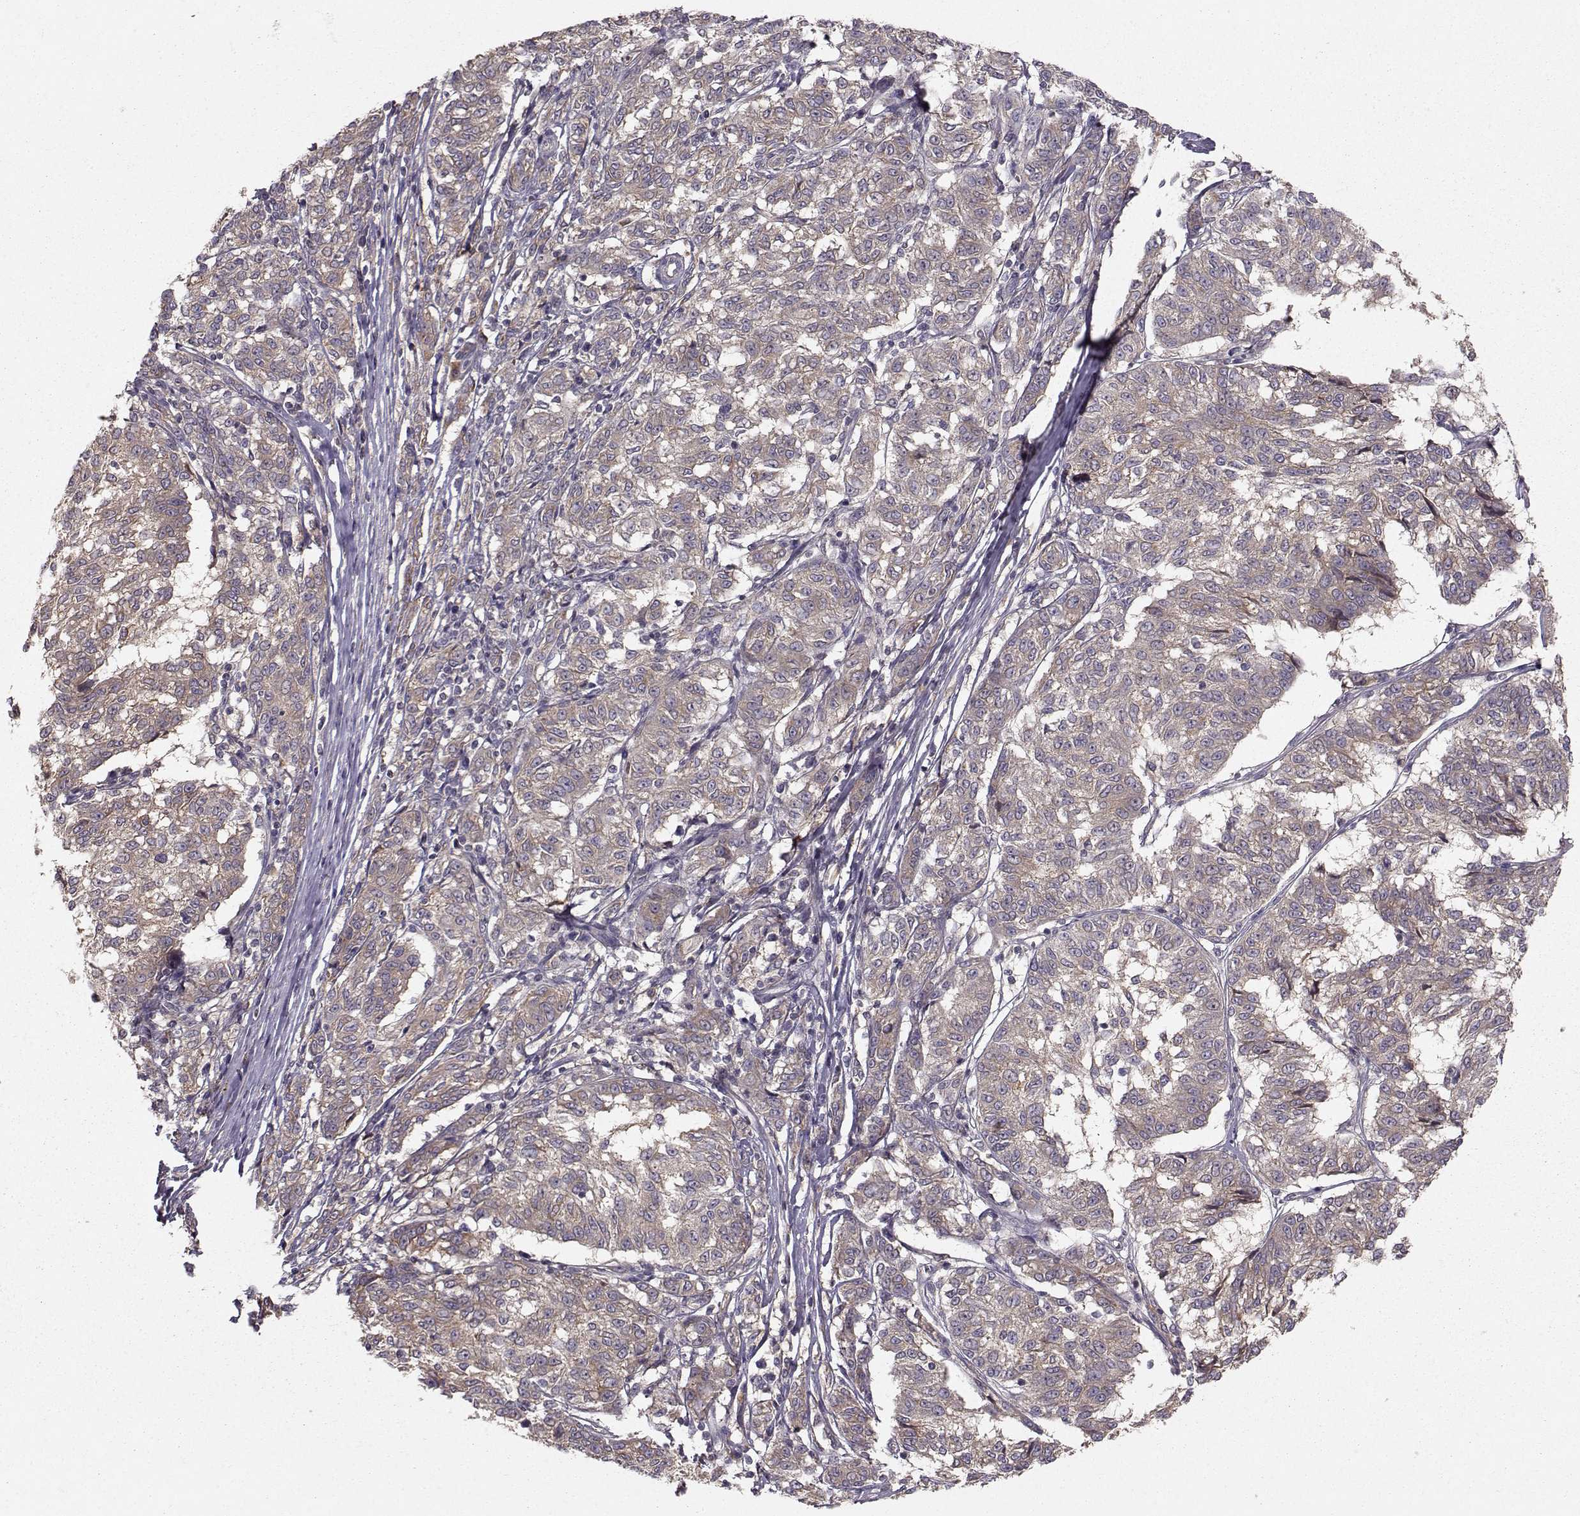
{"staining": {"intensity": "negative", "quantity": "none", "location": "none"}, "tissue": "melanoma", "cell_type": "Tumor cells", "image_type": "cancer", "snomed": [{"axis": "morphology", "description": "Malignant melanoma, NOS"}, {"axis": "topography", "description": "Skin"}], "caption": "Immunohistochemistry histopathology image of human melanoma stained for a protein (brown), which exhibits no expression in tumor cells. Nuclei are stained in blue.", "gene": "WNT6", "patient": {"sex": "female", "age": 72}}